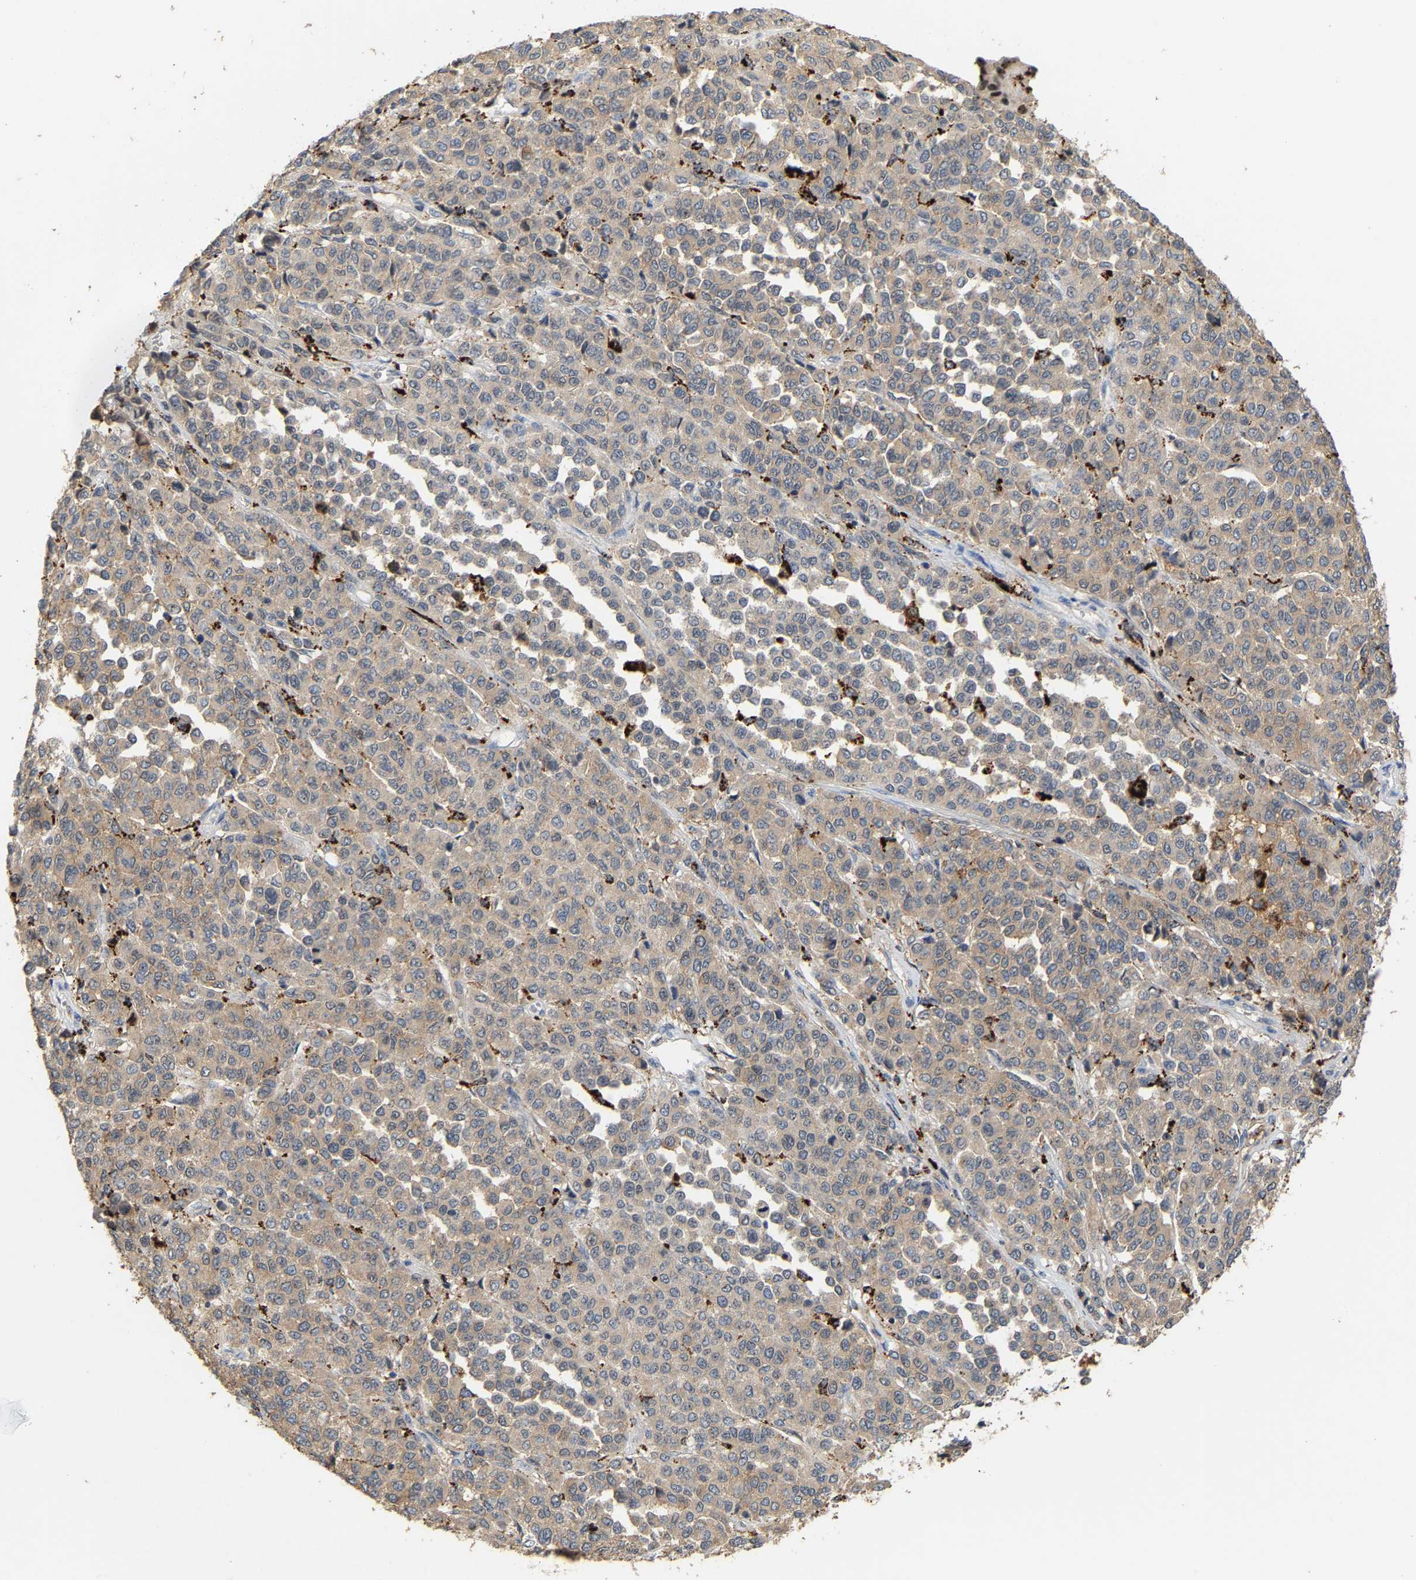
{"staining": {"intensity": "weak", "quantity": "25%-75%", "location": "cytoplasmic/membranous"}, "tissue": "melanoma", "cell_type": "Tumor cells", "image_type": "cancer", "snomed": [{"axis": "morphology", "description": "Malignant melanoma, Metastatic site"}, {"axis": "topography", "description": "Pancreas"}], "caption": "Human melanoma stained for a protein (brown) demonstrates weak cytoplasmic/membranous positive staining in about 25%-75% of tumor cells.", "gene": "NOP58", "patient": {"sex": "female", "age": 30}}